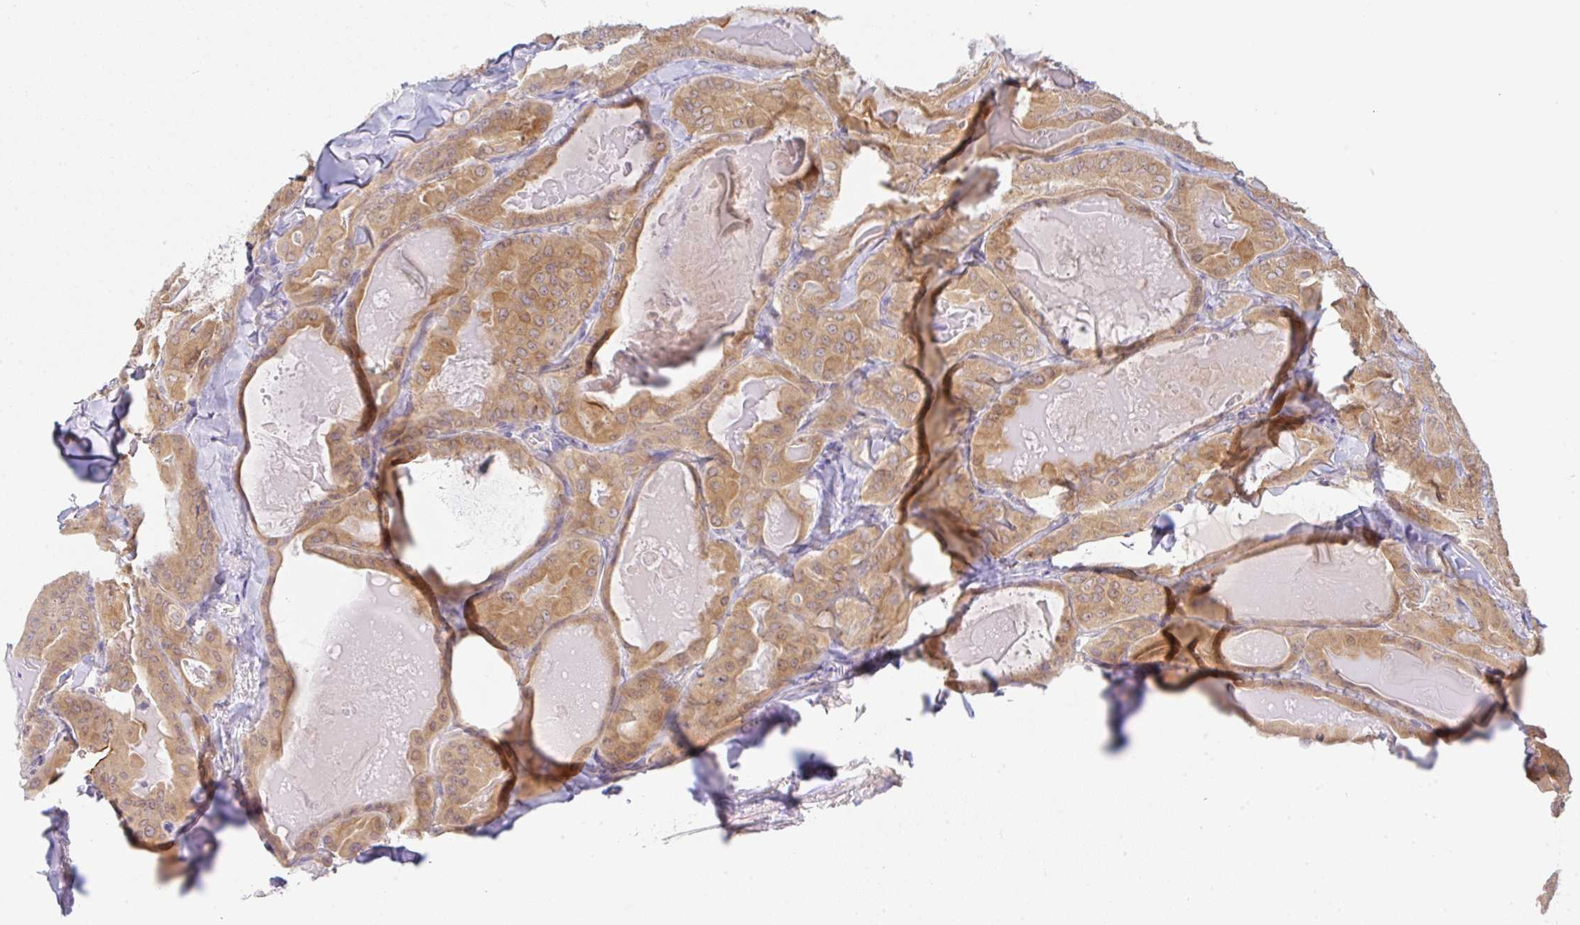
{"staining": {"intensity": "moderate", "quantity": ">75%", "location": "cytoplasmic/membranous"}, "tissue": "thyroid cancer", "cell_type": "Tumor cells", "image_type": "cancer", "snomed": [{"axis": "morphology", "description": "Papillary adenocarcinoma, NOS"}, {"axis": "topography", "description": "Thyroid gland"}], "caption": "High-power microscopy captured an immunohistochemistry histopathology image of papillary adenocarcinoma (thyroid), revealing moderate cytoplasmic/membranous positivity in about >75% of tumor cells. The staining was performed using DAB, with brown indicating positive protein expression. Nuclei are stained blue with hematoxylin.", "gene": "DERL2", "patient": {"sex": "female", "age": 68}}